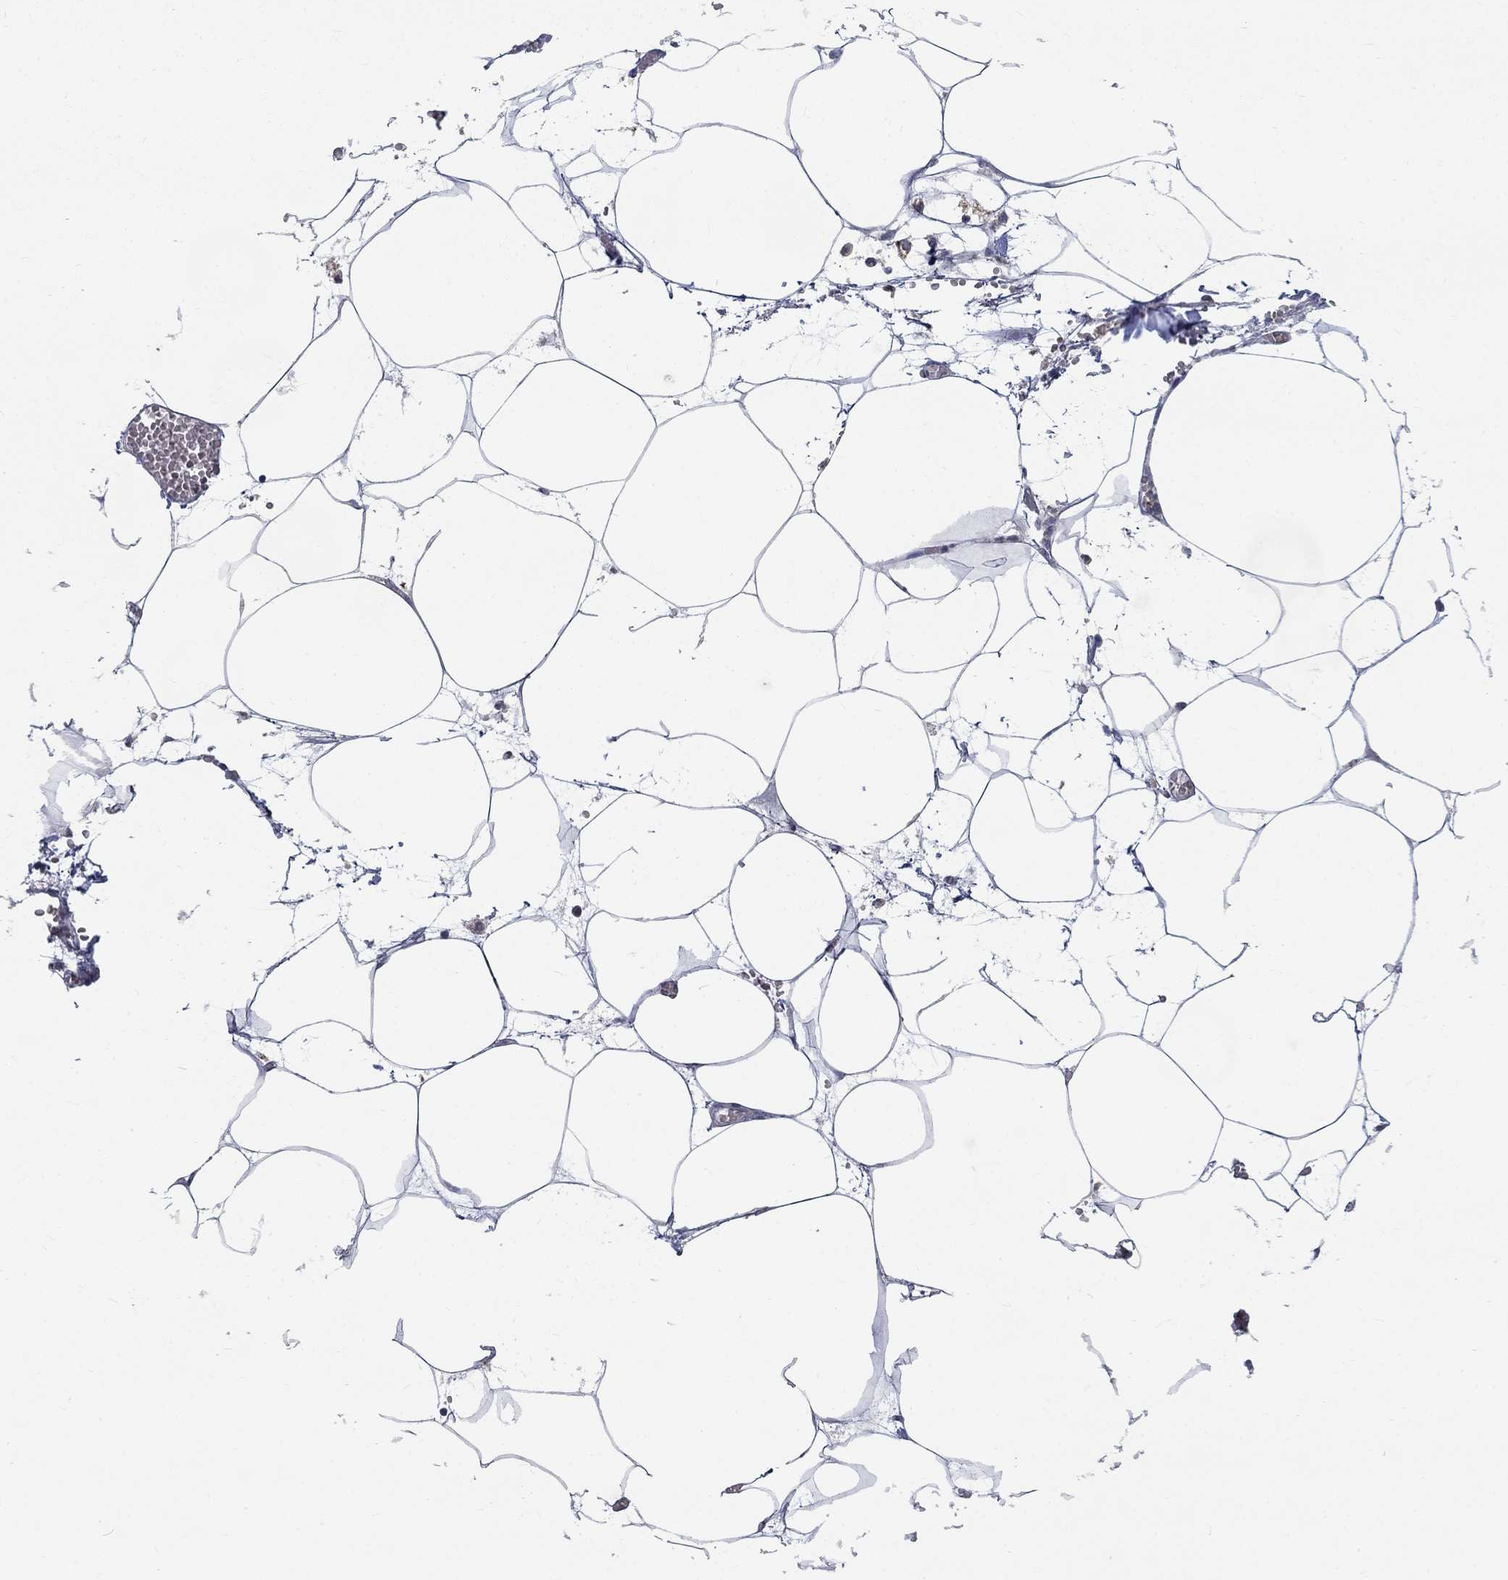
{"staining": {"intensity": "negative", "quantity": "none", "location": "none"}, "tissue": "adipose tissue", "cell_type": "Adipocytes", "image_type": "normal", "snomed": [{"axis": "morphology", "description": "Normal tissue, NOS"}, {"axis": "topography", "description": "Adipose tissue"}, {"axis": "topography", "description": "Pancreas"}, {"axis": "topography", "description": "Peripheral nerve tissue"}], "caption": "Immunohistochemical staining of benign human adipose tissue displays no significant expression in adipocytes. (DAB (3,3'-diaminobenzidine) immunohistochemistry visualized using brightfield microscopy, high magnification).", "gene": "MTSS2", "patient": {"sex": "female", "age": 58}}